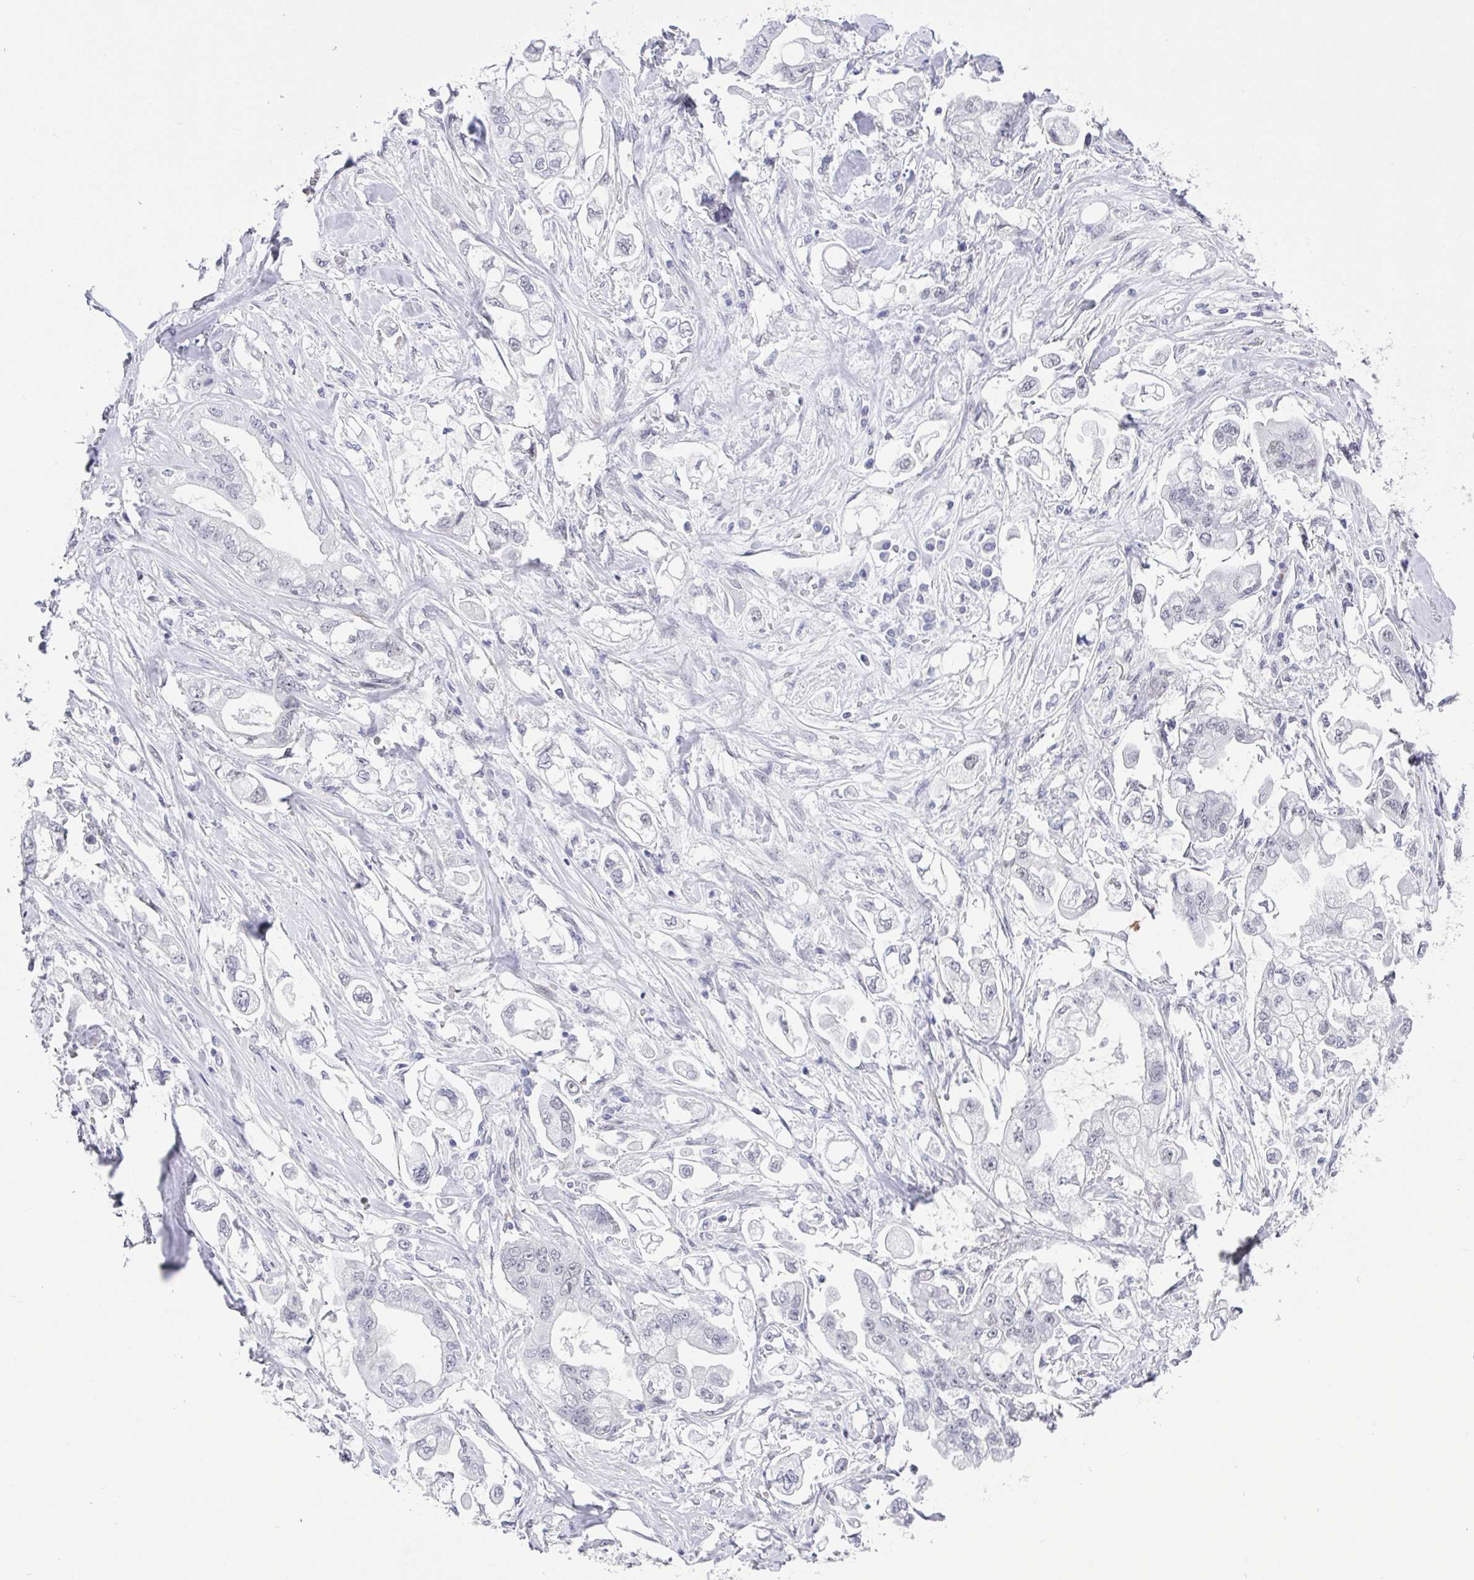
{"staining": {"intensity": "negative", "quantity": "none", "location": "none"}, "tissue": "stomach cancer", "cell_type": "Tumor cells", "image_type": "cancer", "snomed": [{"axis": "morphology", "description": "Adenocarcinoma, NOS"}, {"axis": "topography", "description": "Stomach"}], "caption": "Immunohistochemical staining of human adenocarcinoma (stomach) shows no significant staining in tumor cells.", "gene": "FBXL22", "patient": {"sex": "male", "age": 62}}